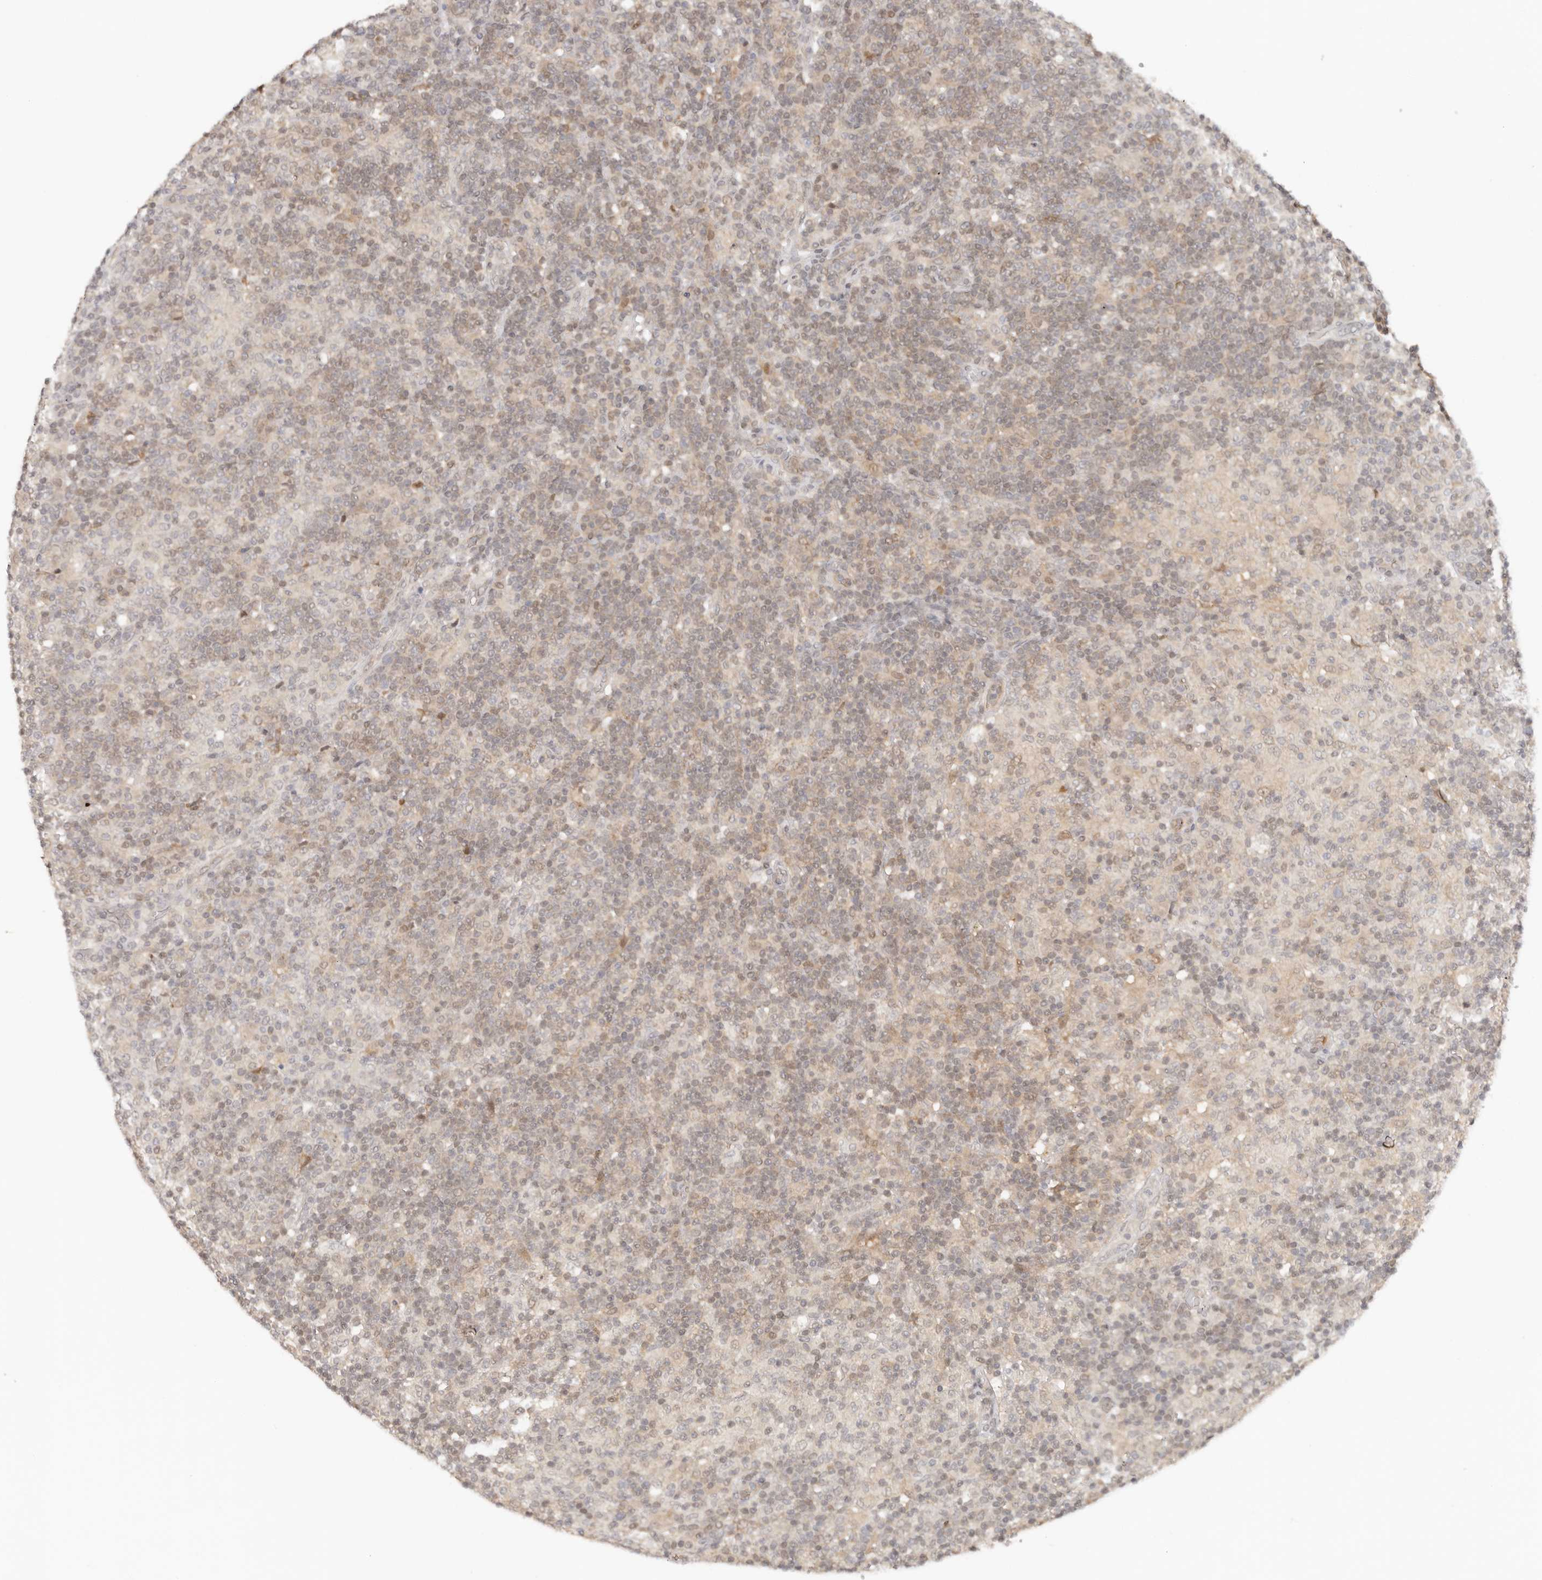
{"staining": {"intensity": "moderate", "quantity": "<25%", "location": "cytoplasmic/membranous,nuclear"}, "tissue": "lymphoma", "cell_type": "Tumor cells", "image_type": "cancer", "snomed": [{"axis": "morphology", "description": "Hodgkin's disease, NOS"}, {"axis": "topography", "description": "Lymph node"}], "caption": "Lymphoma stained with DAB (3,3'-diaminobenzidine) immunohistochemistry (IHC) displays low levels of moderate cytoplasmic/membranous and nuclear positivity in about <25% of tumor cells.", "gene": "LARP7", "patient": {"sex": "male", "age": 70}}